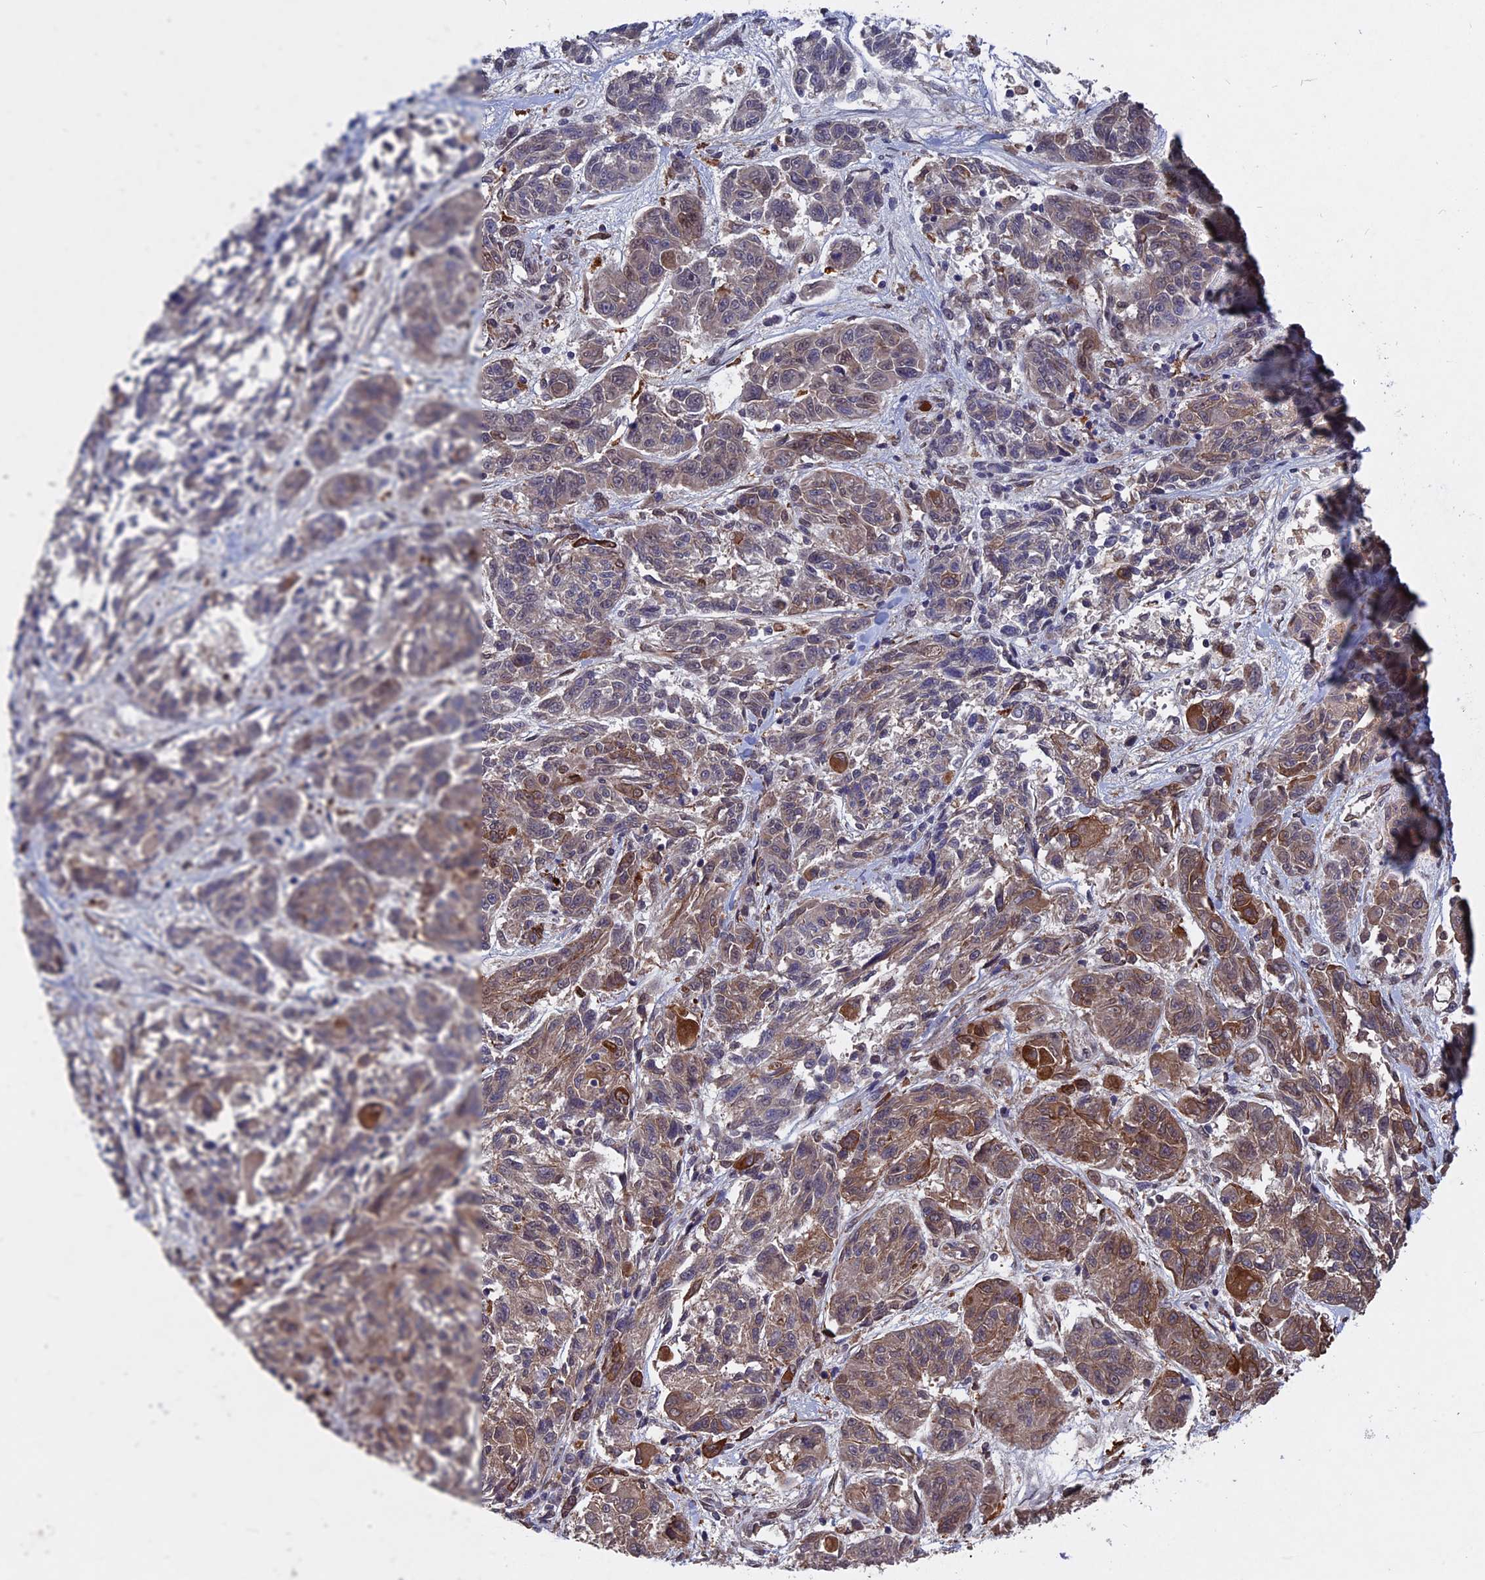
{"staining": {"intensity": "moderate", "quantity": "25%-75%", "location": "cytoplasmic/membranous"}, "tissue": "melanoma", "cell_type": "Tumor cells", "image_type": "cancer", "snomed": [{"axis": "morphology", "description": "Malignant melanoma, NOS"}, {"axis": "topography", "description": "Skin"}], "caption": "Moderate cytoplasmic/membranous staining for a protein is present in approximately 25%-75% of tumor cells of malignant melanoma using immunohistochemistry.", "gene": "NOSIP", "patient": {"sex": "male", "age": 53}}